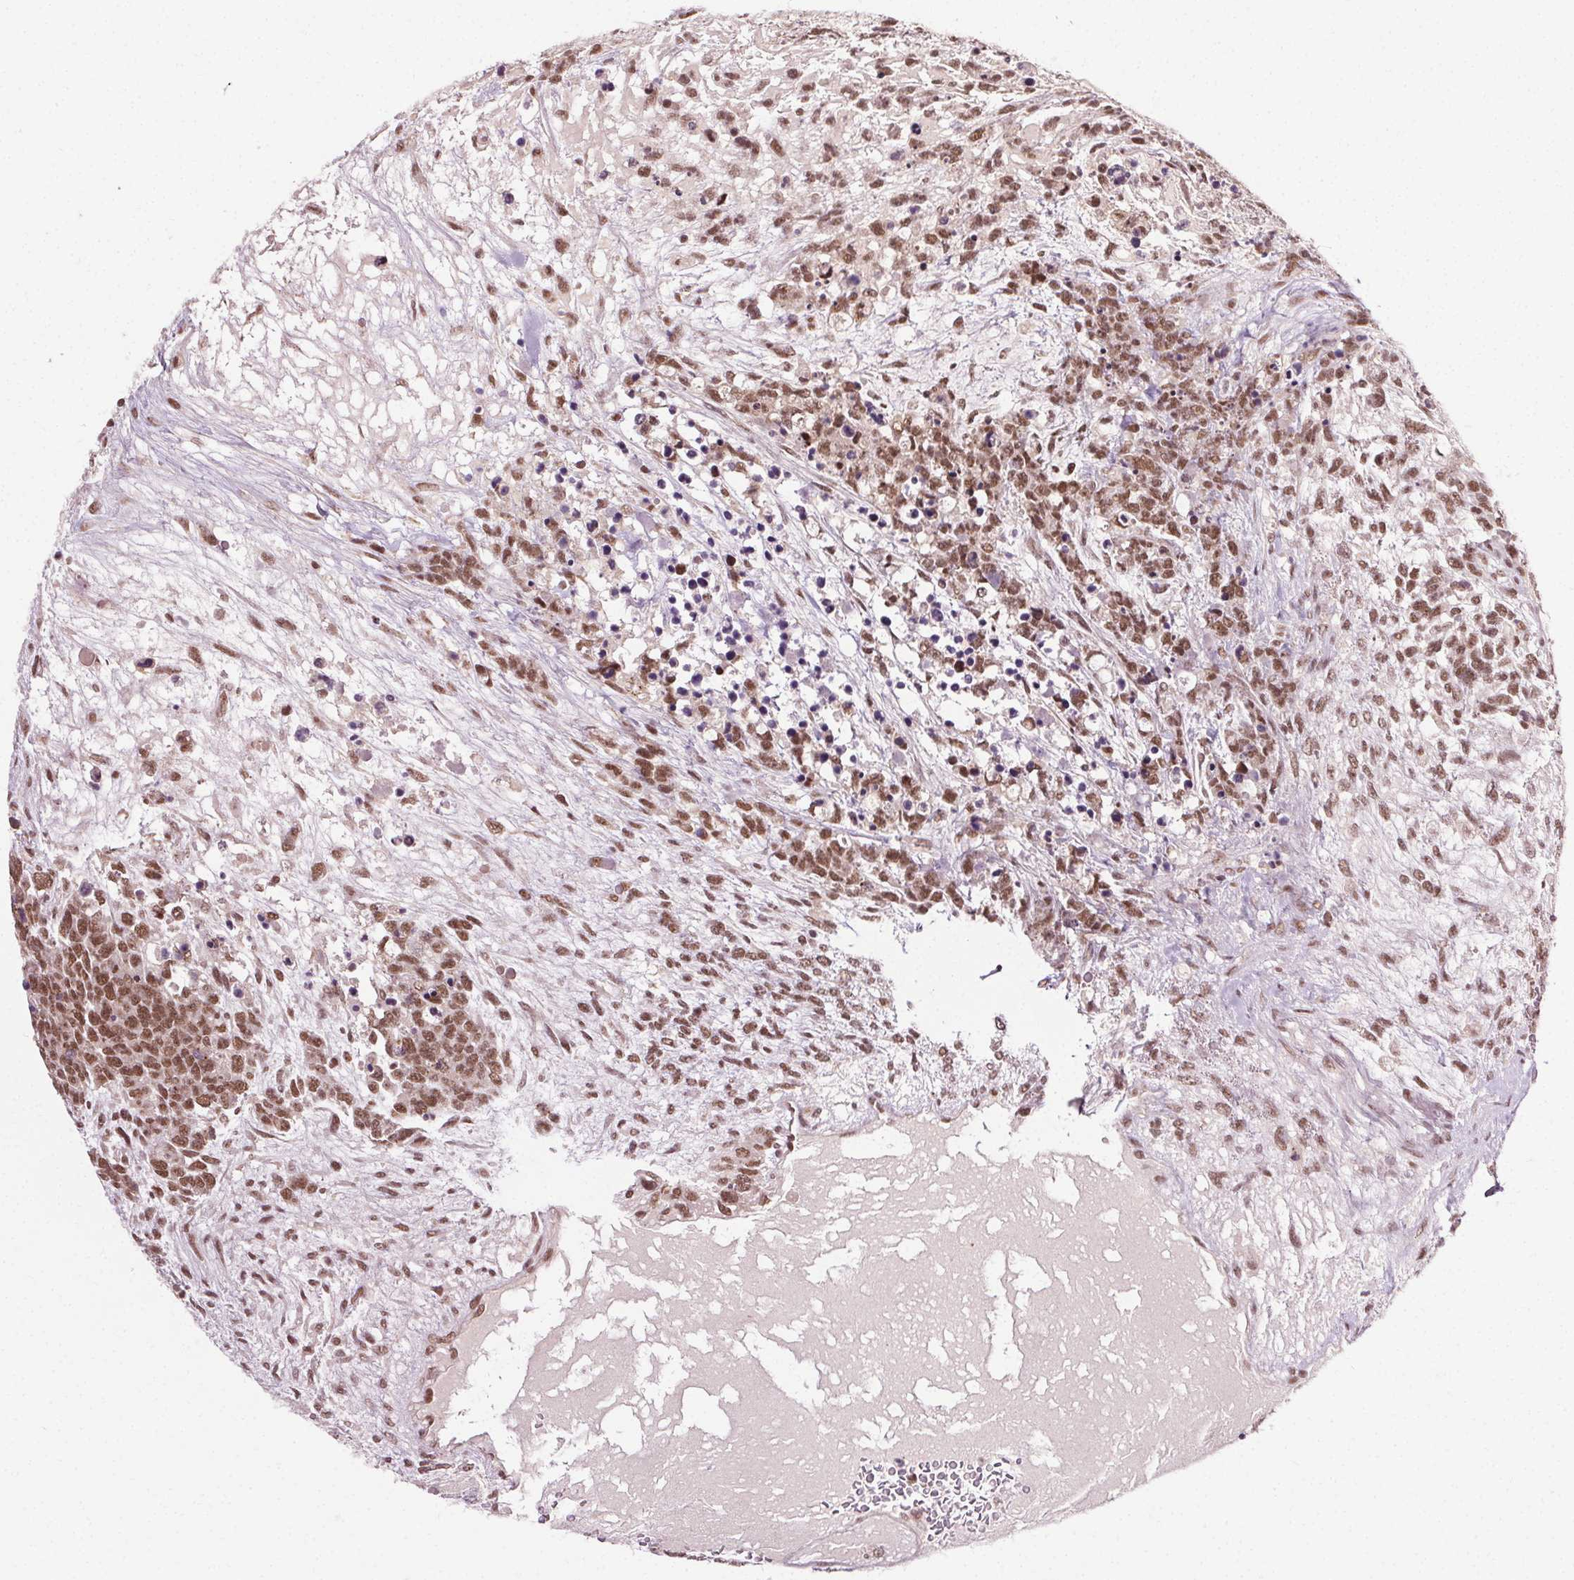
{"staining": {"intensity": "moderate", "quantity": ">75%", "location": "nuclear"}, "tissue": "testis cancer", "cell_type": "Tumor cells", "image_type": "cancer", "snomed": [{"axis": "morphology", "description": "Carcinoma, Embryonal, NOS"}, {"axis": "topography", "description": "Testis"}], "caption": "This photomicrograph demonstrates immunohistochemistry (IHC) staining of human embryonal carcinoma (testis), with medium moderate nuclear expression in approximately >75% of tumor cells.", "gene": "MED6", "patient": {"sex": "male", "age": 23}}